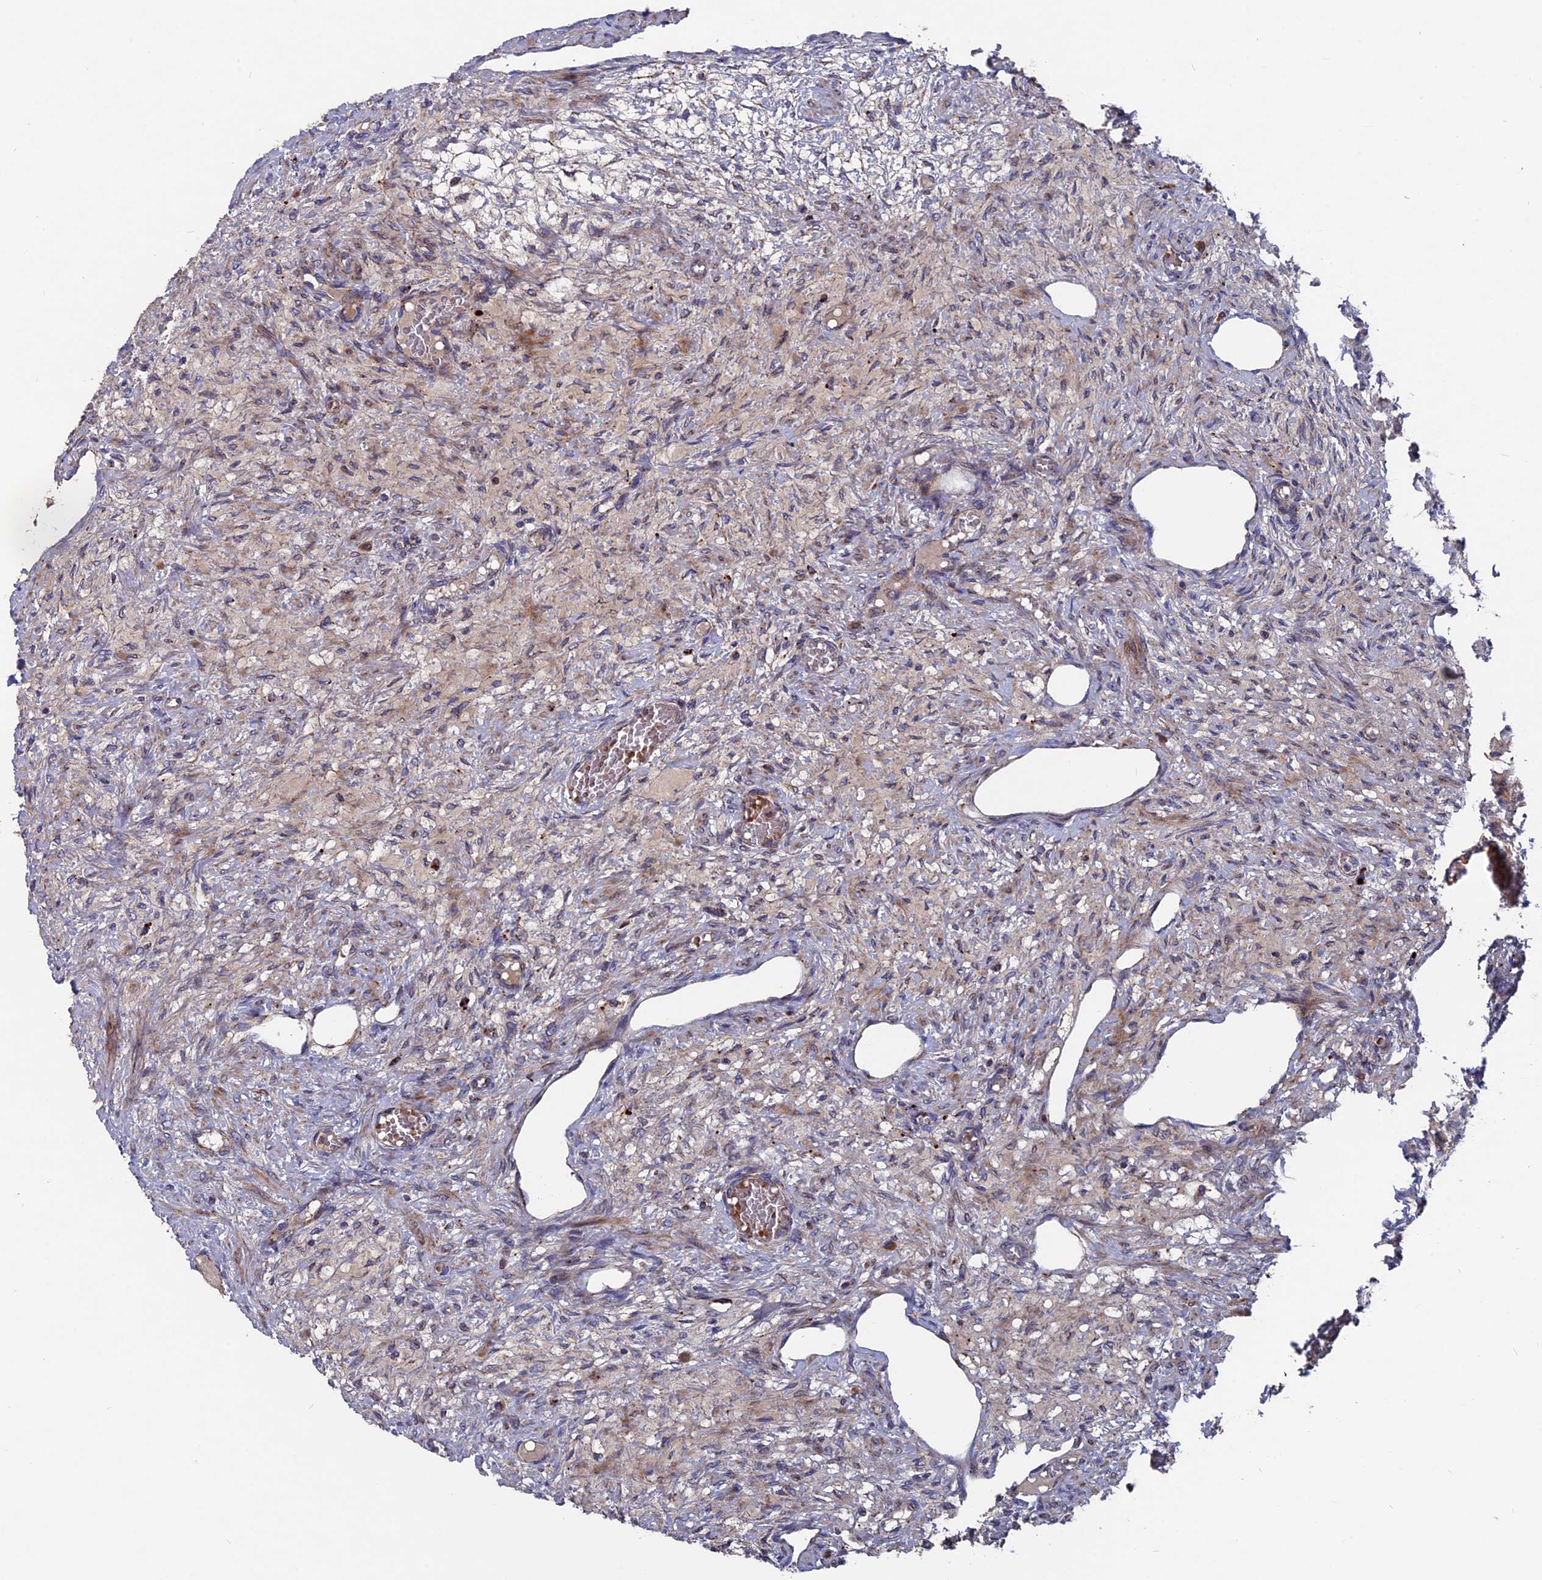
{"staining": {"intensity": "weak", "quantity": "<25%", "location": "cytoplasmic/membranous"}, "tissue": "ovary", "cell_type": "Ovarian stroma cells", "image_type": "normal", "snomed": [{"axis": "morphology", "description": "Normal tissue, NOS"}, {"axis": "topography", "description": "Ovary"}], "caption": "Immunohistochemical staining of normal human ovary shows no significant positivity in ovarian stroma cells.", "gene": "TGFA", "patient": {"sex": "female", "age": 27}}